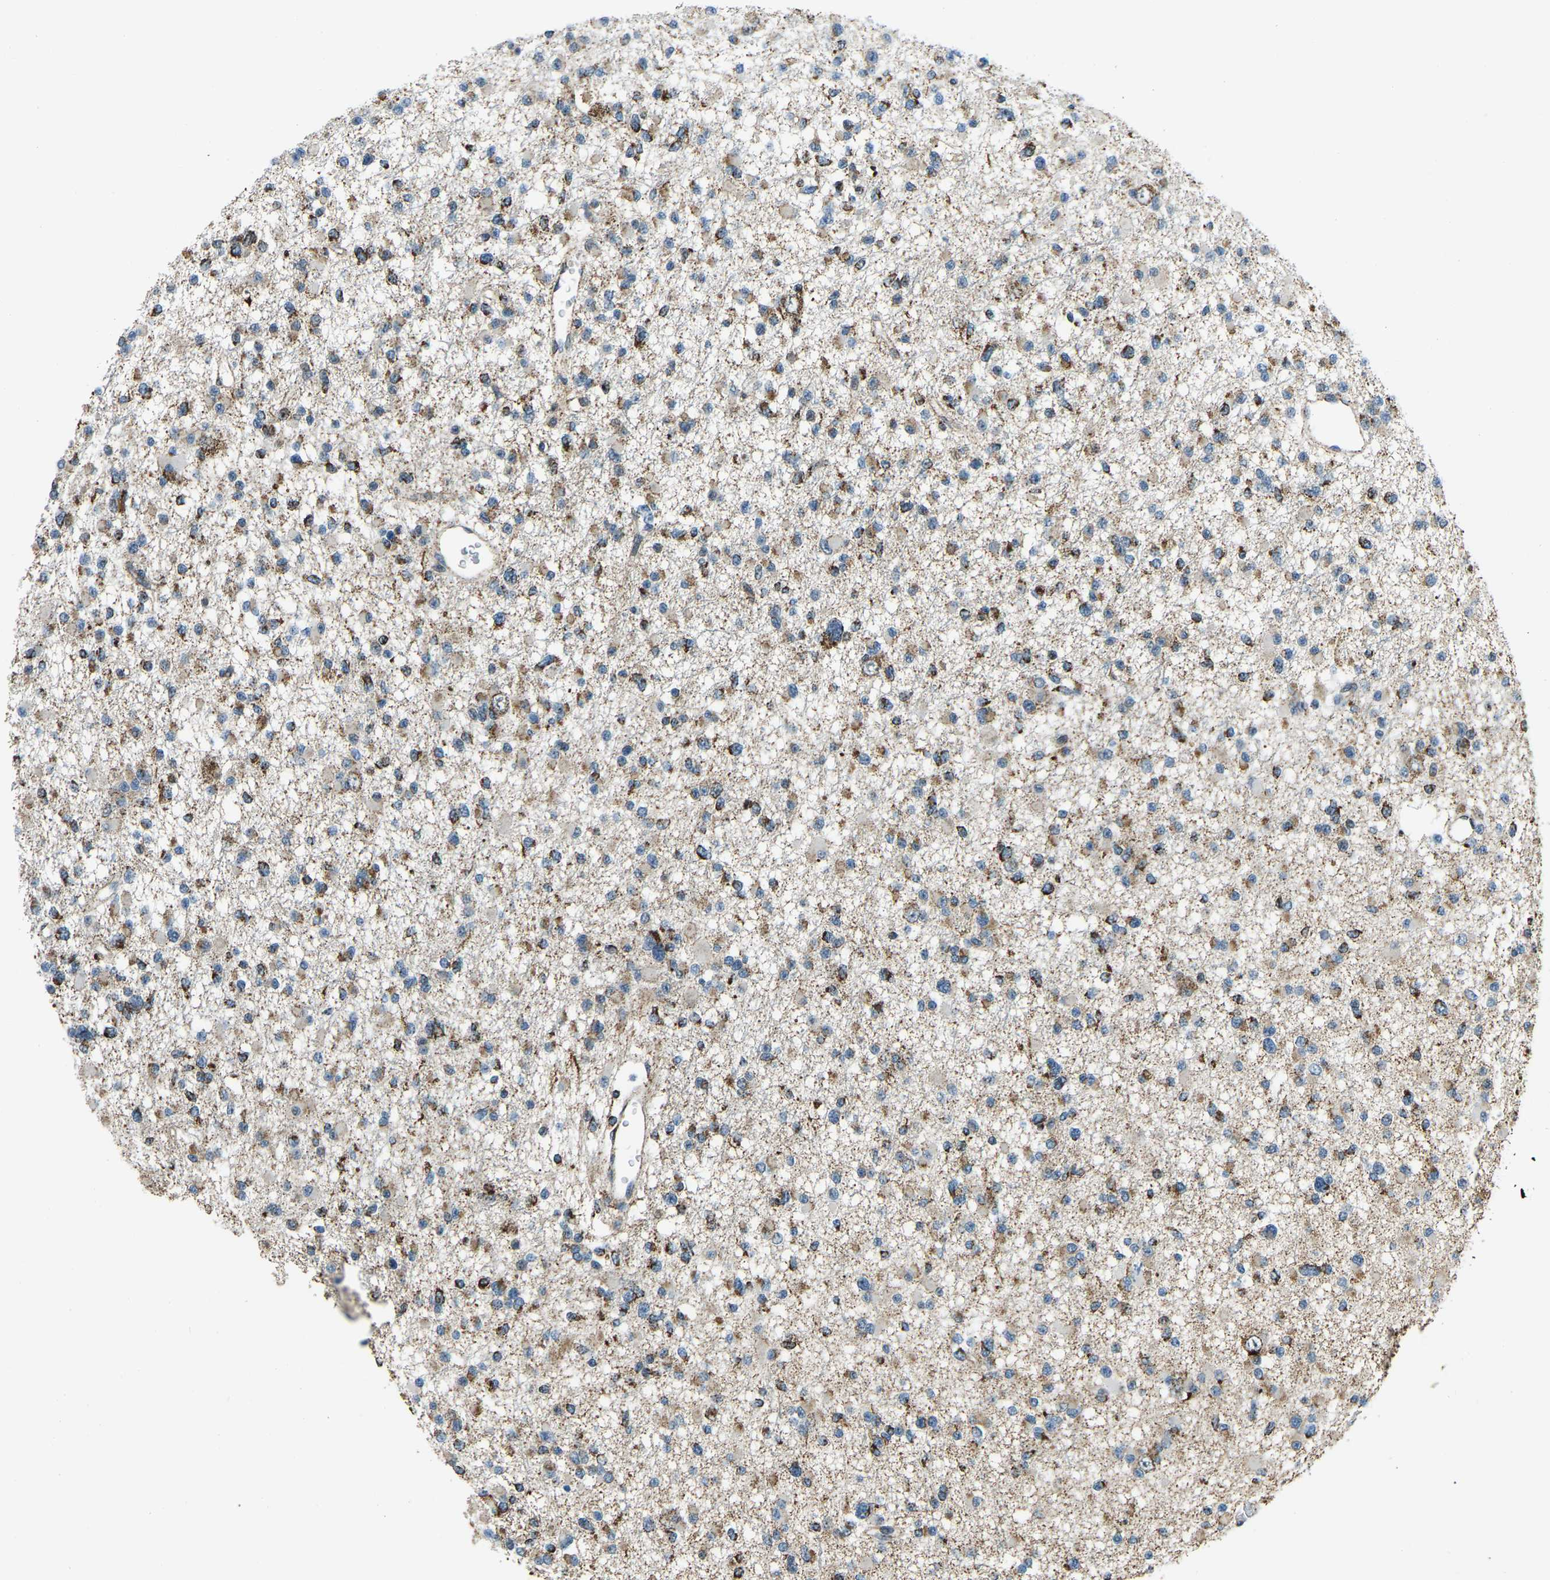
{"staining": {"intensity": "strong", "quantity": ">75%", "location": "cytoplasmic/membranous"}, "tissue": "glioma", "cell_type": "Tumor cells", "image_type": "cancer", "snomed": [{"axis": "morphology", "description": "Glioma, malignant, Low grade"}, {"axis": "topography", "description": "Brain"}], "caption": "The immunohistochemical stain labels strong cytoplasmic/membranous positivity in tumor cells of malignant glioma (low-grade) tissue. The staining was performed using DAB to visualize the protein expression in brown, while the nuclei were stained in blue with hematoxylin (Magnification: 20x).", "gene": "RBM33", "patient": {"sex": "female", "age": 22}}